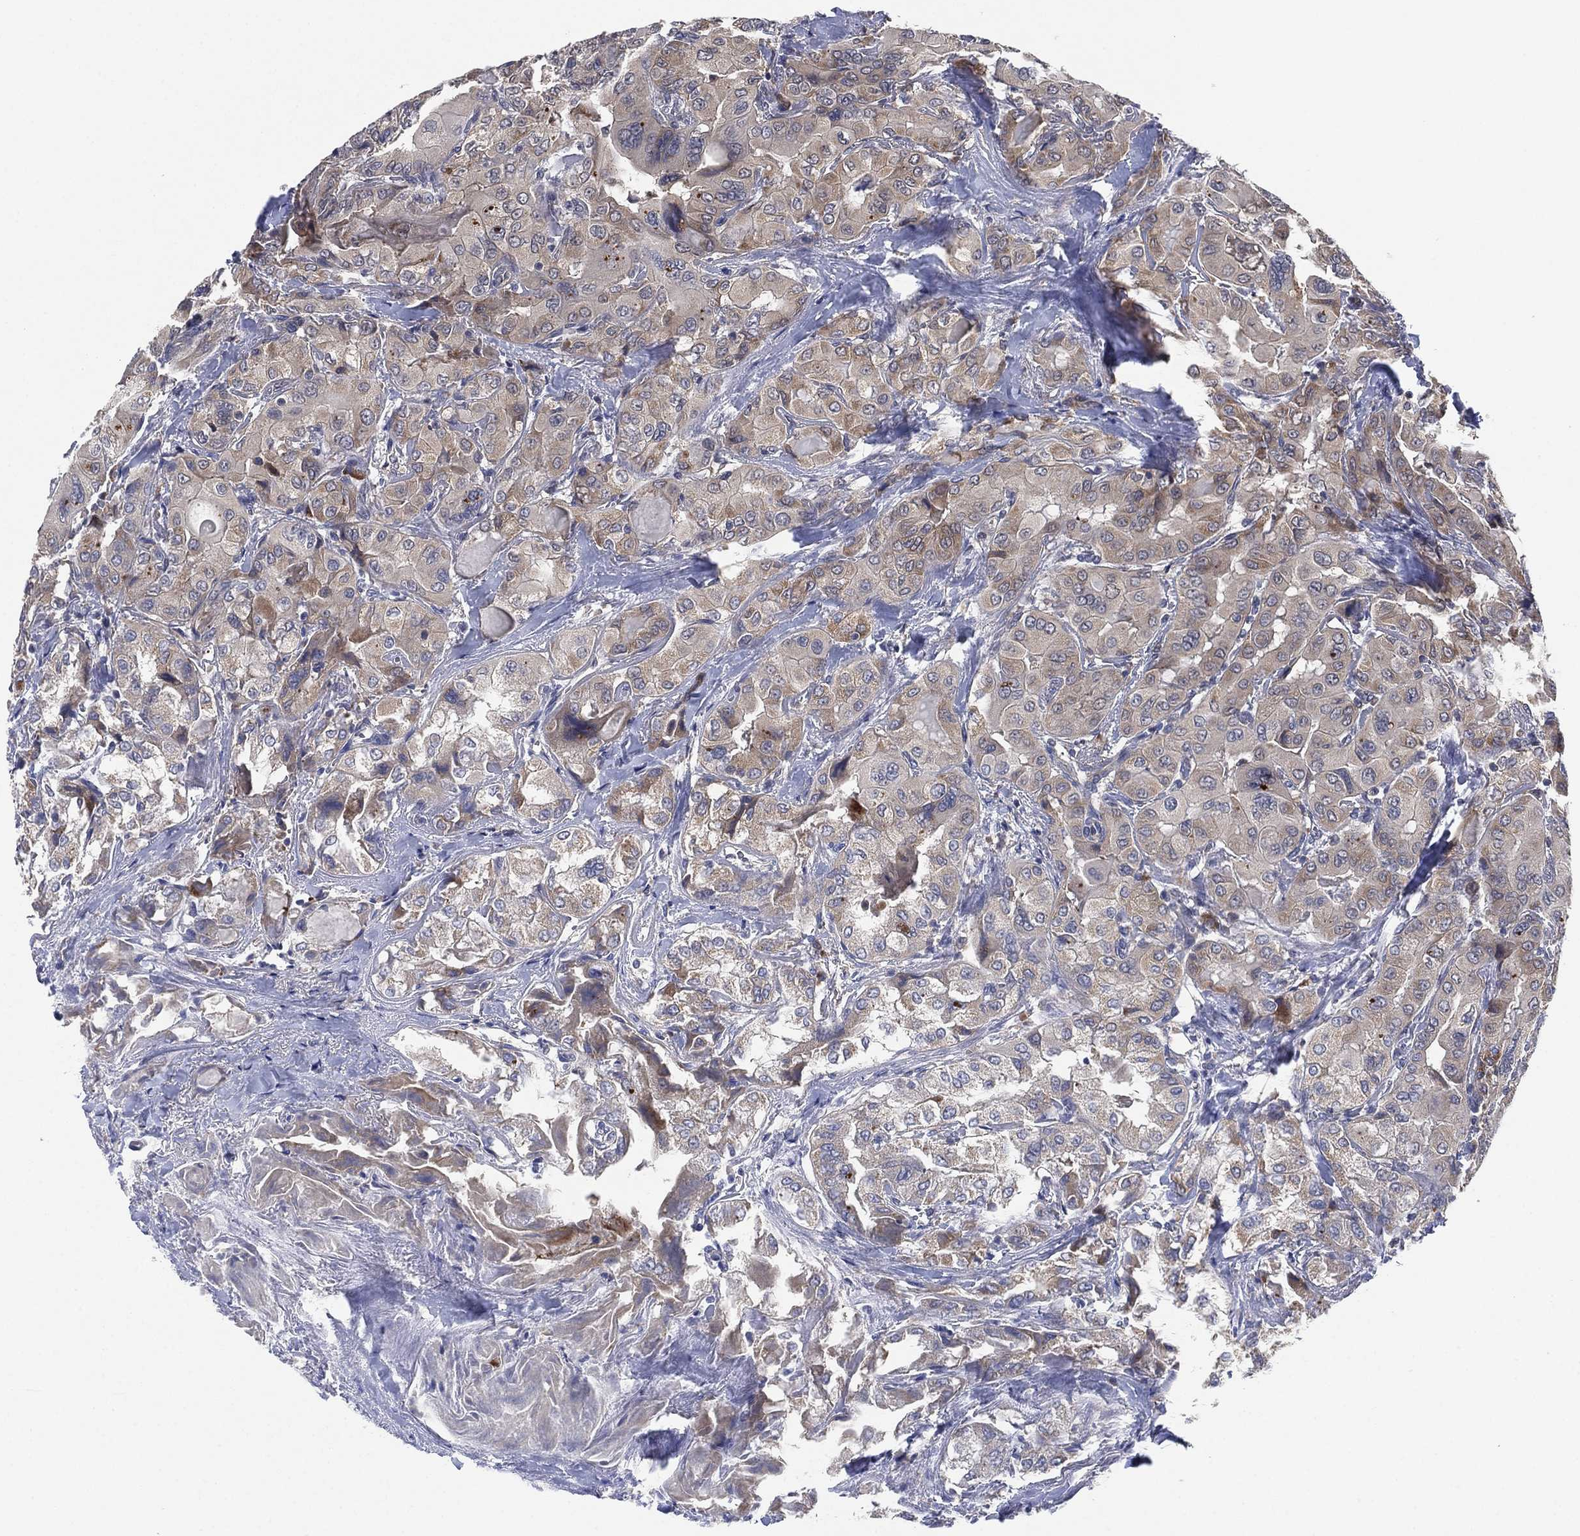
{"staining": {"intensity": "moderate", "quantity": "25%-75%", "location": "cytoplasmic/membranous"}, "tissue": "thyroid cancer", "cell_type": "Tumor cells", "image_type": "cancer", "snomed": [{"axis": "morphology", "description": "Normal tissue, NOS"}, {"axis": "morphology", "description": "Papillary adenocarcinoma, NOS"}, {"axis": "topography", "description": "Thyroid gland"}], "caption": "Immunohistochemical staining of human thyroid cancer demonstrates moderate cytoplasmic/membranous protein staining in approximately 25%-75% of tumor cells.", "gene": "FES", "patient": {"sex": "female", "age": 66}}